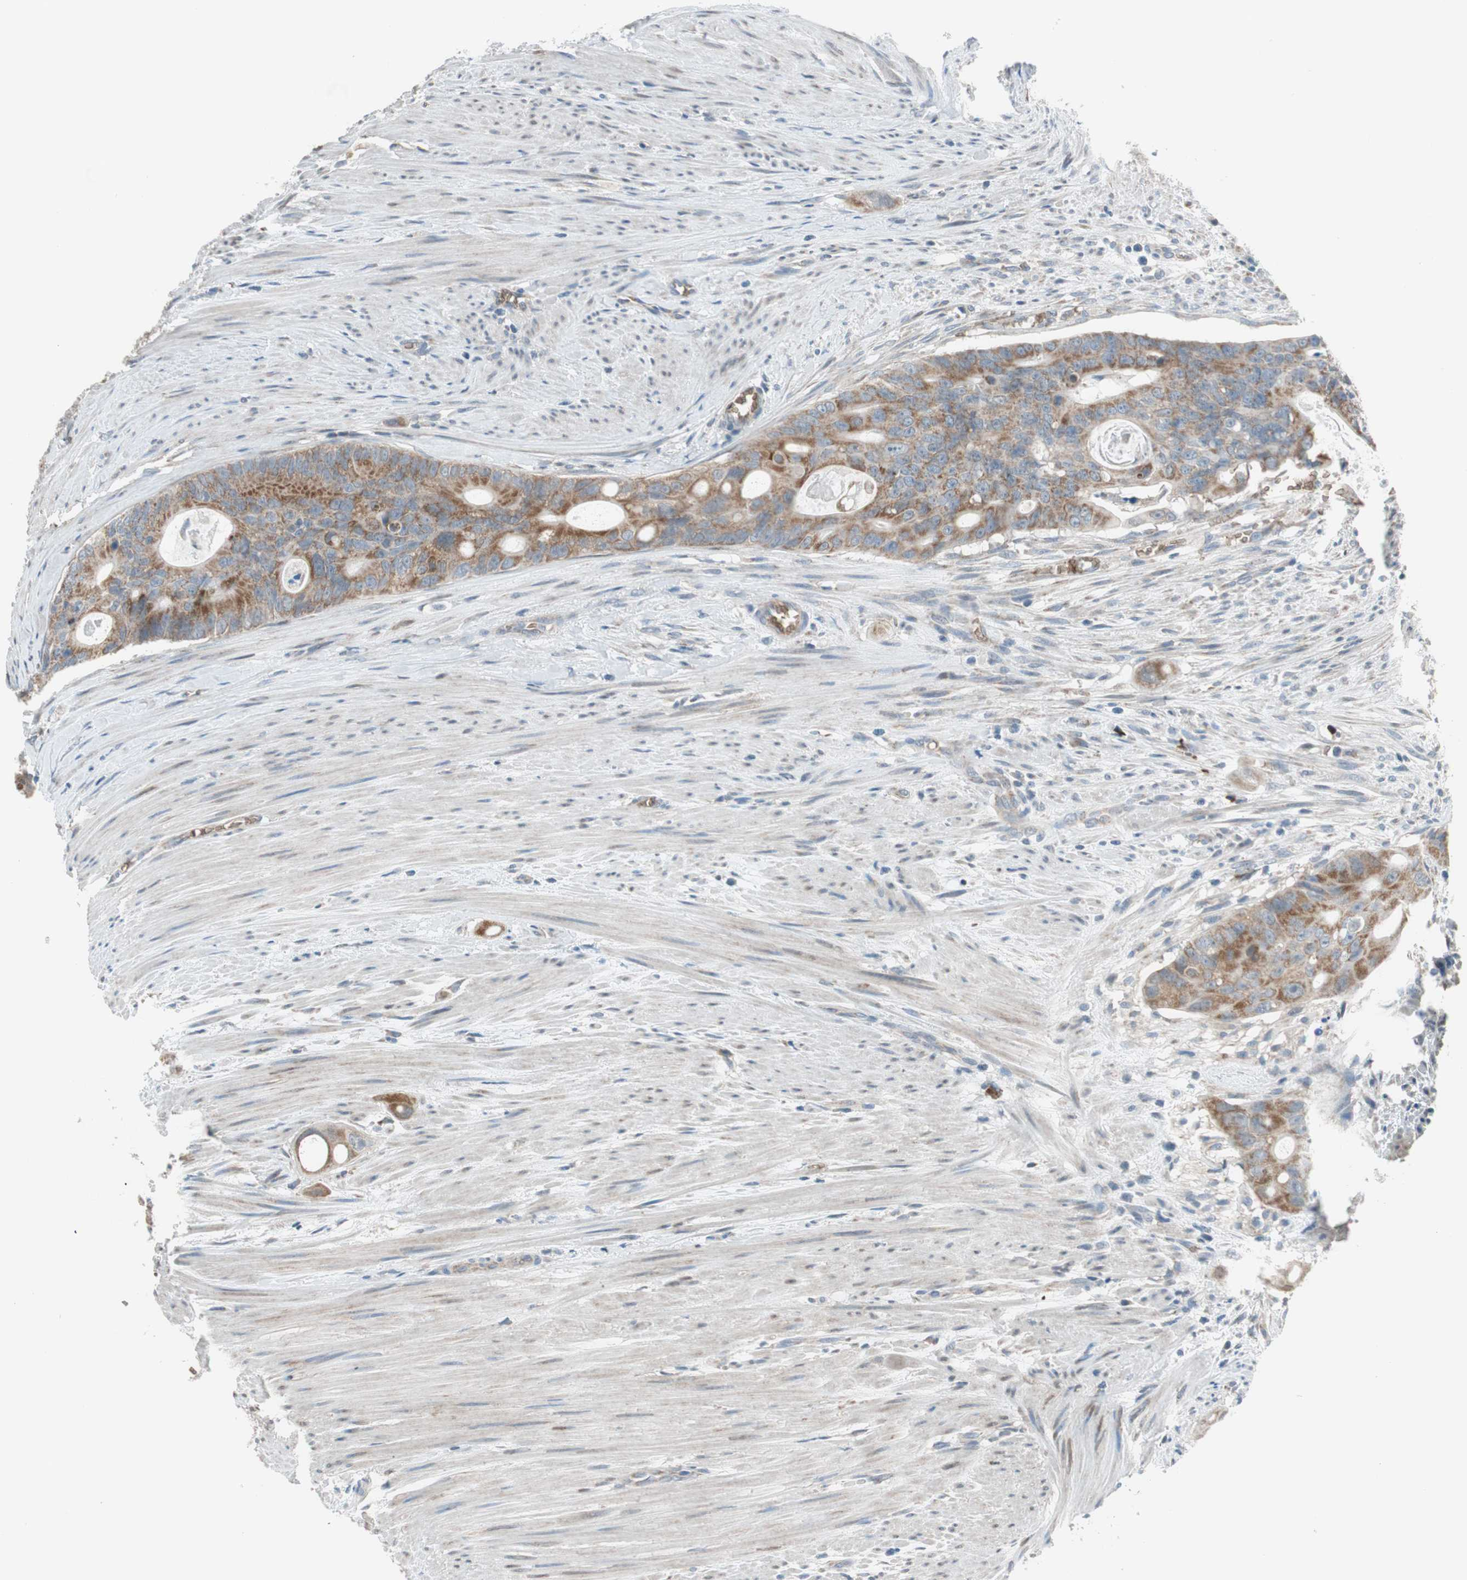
{"staining": {"intensity": "moderate", "quantity": ">75%", "location": "cytoplasmic/membranous"}, "tissue": "colorectal cancer", "cell_type": "Tumor cells", "image_type": "cancer", "snomed": [{"axis": "morphology", "description": "Adenocarcinoma, NOS"}, {"axis": "topography", "description": "Colon"}], "caption": "This histopathology image displays adenocarcinoma (colorectal) stained with immunohistochemistry to label a protein in brown. The cytoplasmic/membranous of tumor cells show moderate positivity for the protein. Nuclei are counter-stained blue.", "gene": "GYPC", "patient": {"sex": "female", "age": 57}}